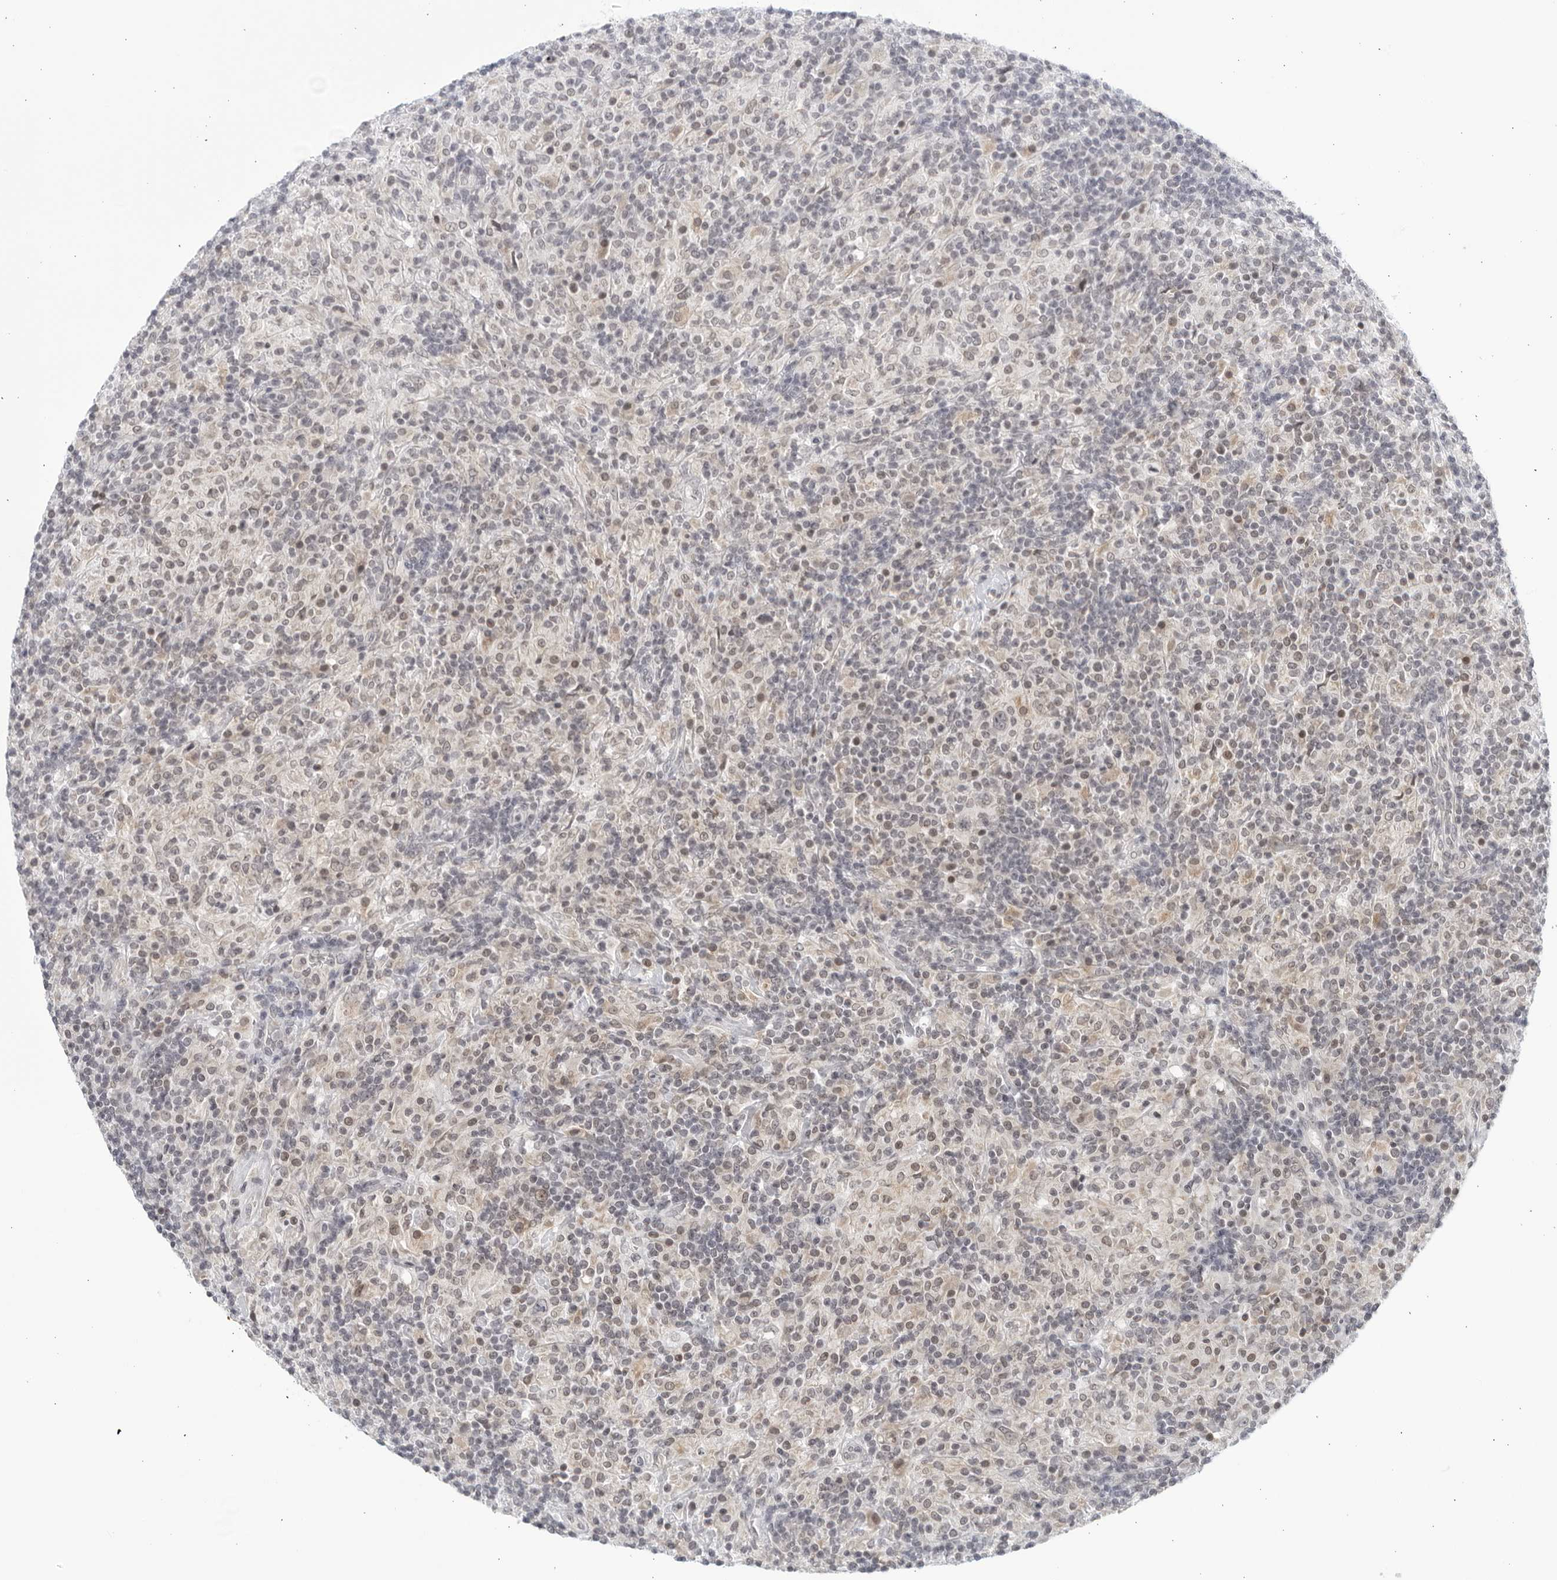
{"staining": {"intensity": "negative", "quantity": "none", "location": "none"}, "tissue": "lymphoma", "cell_type": "Tumor cells", "image_type": "cancer", "snomed": [{"axis": "morphology", "description": "Hodgkin's disease, NOS"}, {"axis": "topography", "description": "Lymph node"}], "caption": "An image of human Hodgkin's disease is negative for staining in tumor cells. (Immunohistochemistry (ihc), brightfield microscopy, high magnification).", "gene": "WDTC1", "patient": {"sex": "male", "age": 70}}